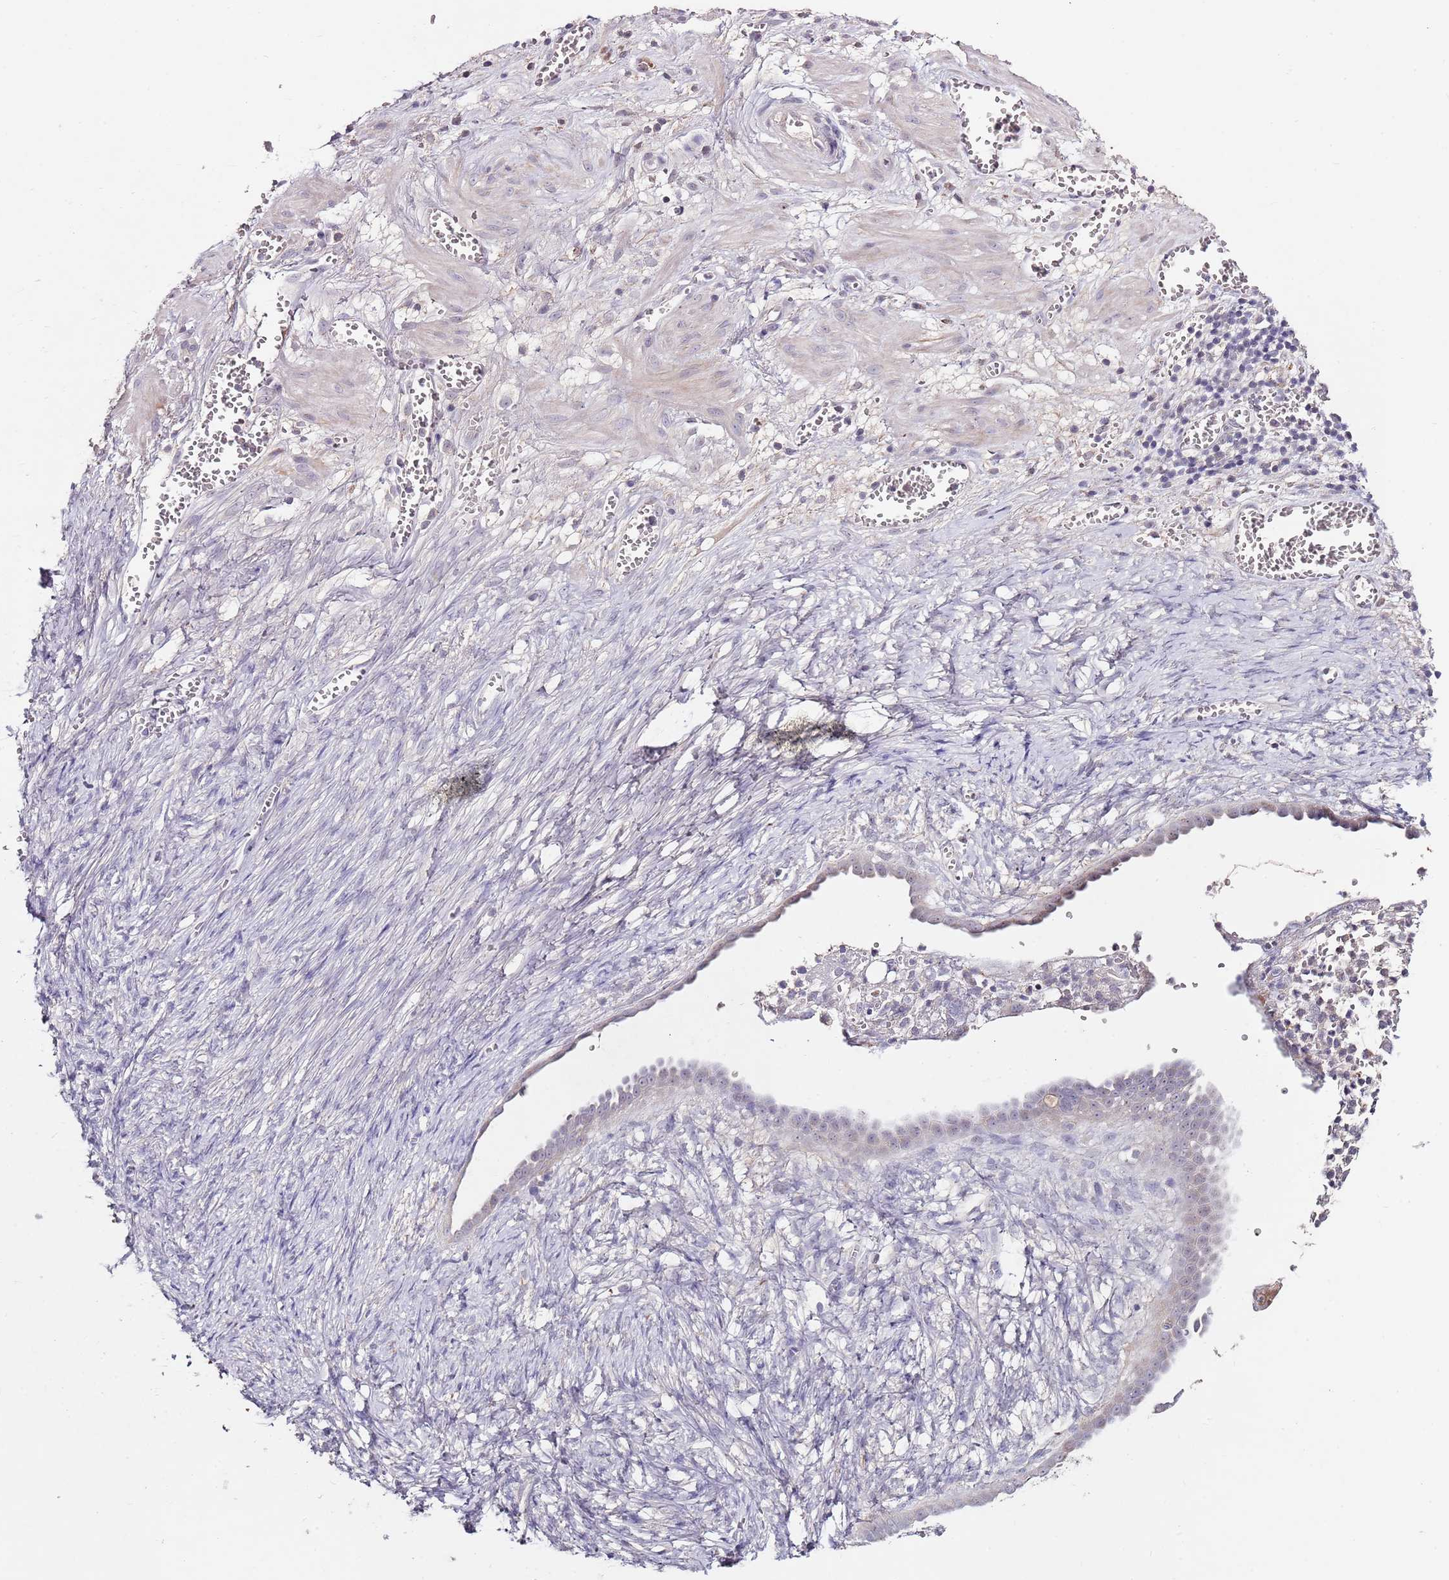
{"staining": {"intensity": "negative", "quantity": "none", "location": "none"}, "tissue": "ovarian cancer", "cell_type": "Tumor cells", "image_type": "cancer", "snomed": [{"axis": "morphology", "description": "Cystadenocarcinoma, mucinous, NOS"}, {"axis": "topography", "description": "Ovary"}], "caption": "An immunohistochemistry (IHC) photomicrograph of ovarian mucinous cystadenocarcinoma is shown. There is no staining in tumor cells of ovarian mucinous cystadenocarcinoma. (DAB (3,3'-diaminobenzidine) IHC with hematoxylin counter stain).", "gene": "NRDE2", "patient": {"sex": "female", "age": 70}}